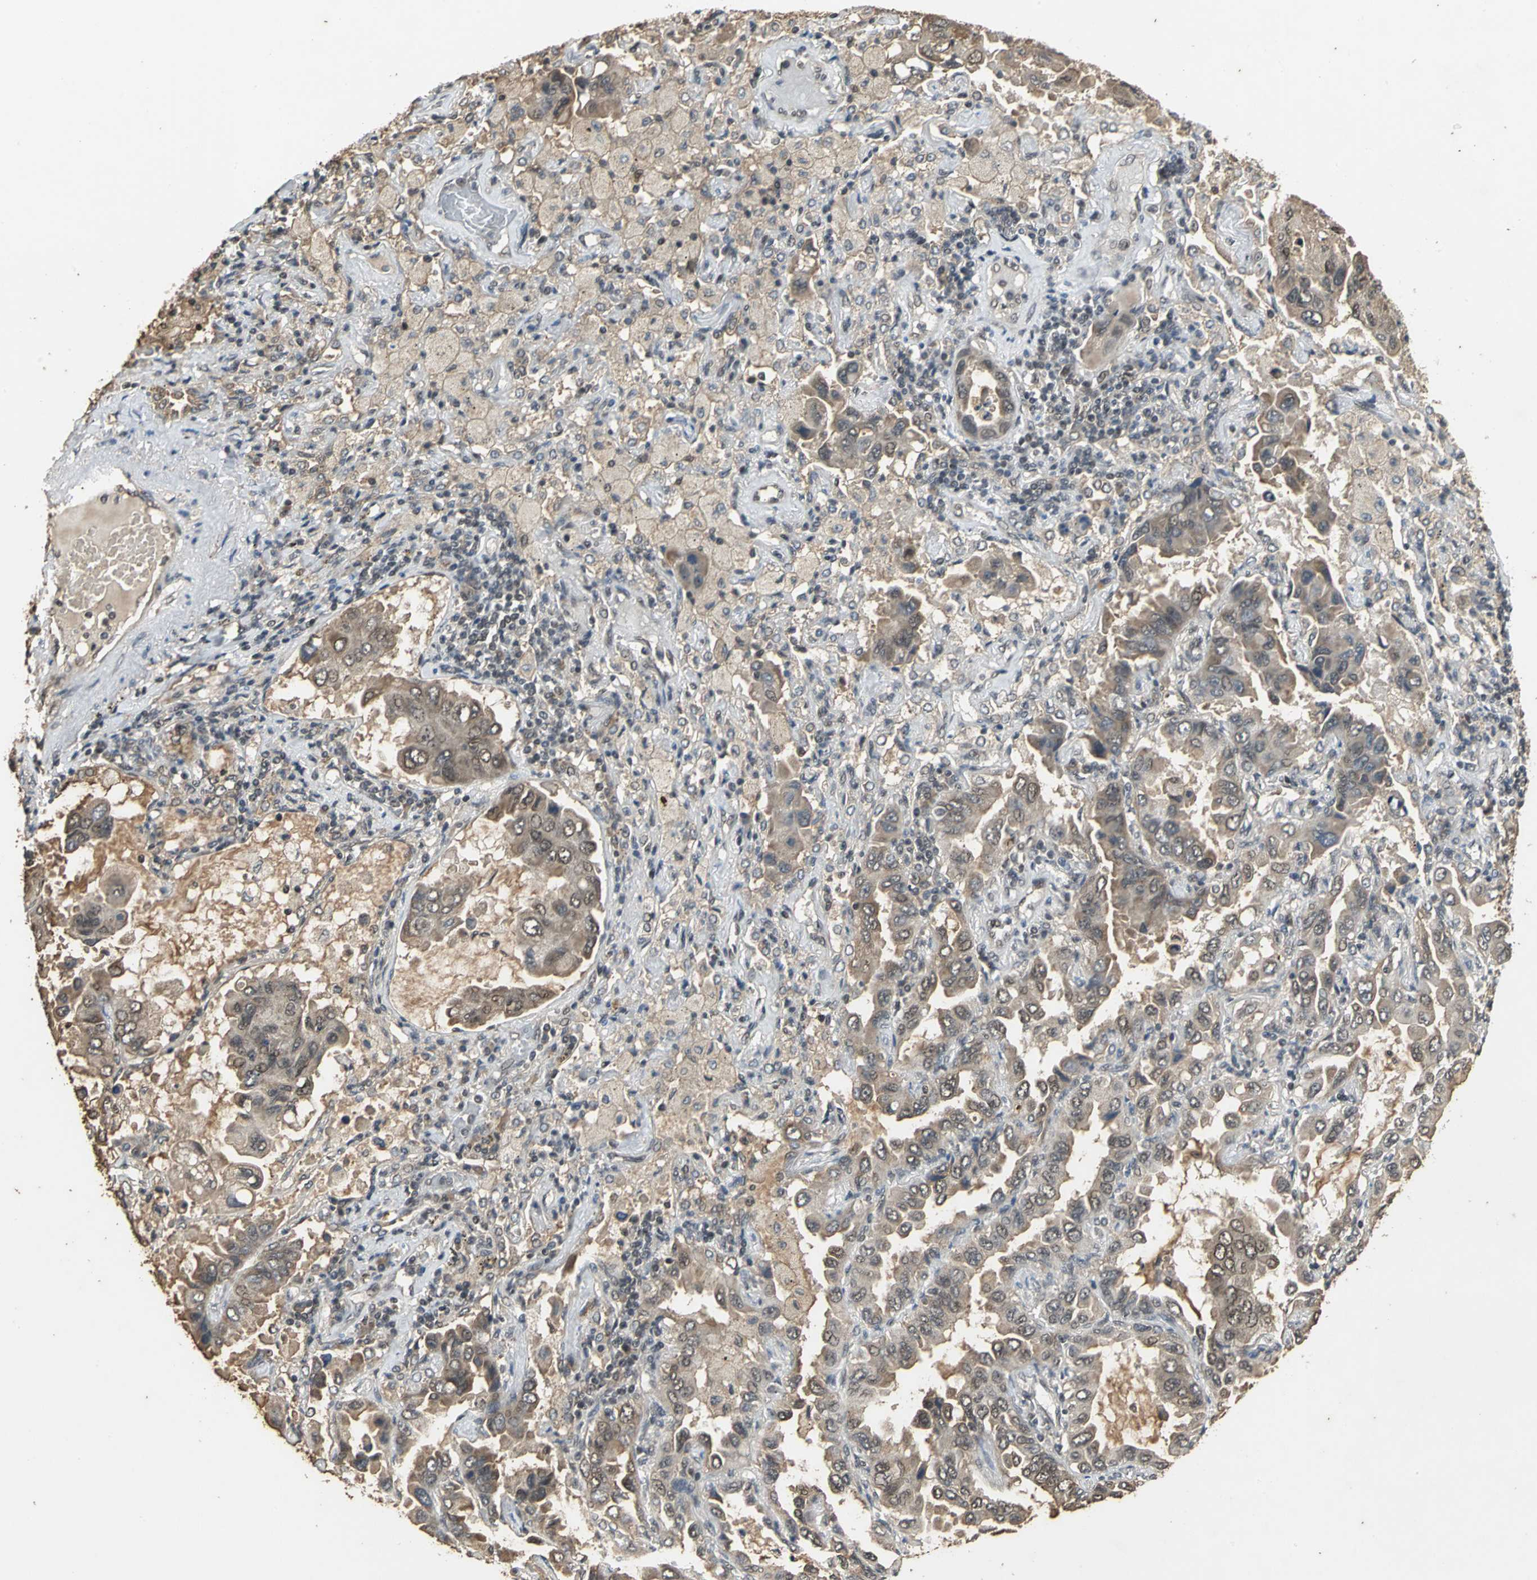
{"staining": {"intensity": "weak", "quantity": "25%-75%", "location": "cytoplasmic/membranous"}, "tissue": "lung cancer", "cell_type": "Tumor cells", "image_type": "cancer", "snomed": [{"axis": "morphology", "description": "Adenocarcinoma, NOS"}, {"axis": "topography", "description": "Lung"}], "caption": "Weak cytoplasmic/membranous protein staining is appreciated in approximately 25%-75% of tumor cells in lung cancer. (DAB IHC, brown staining for protein, blue staining for nuclei).", "gene": "NOTCH3", "patient": {"sex": "male", "age": 64}}